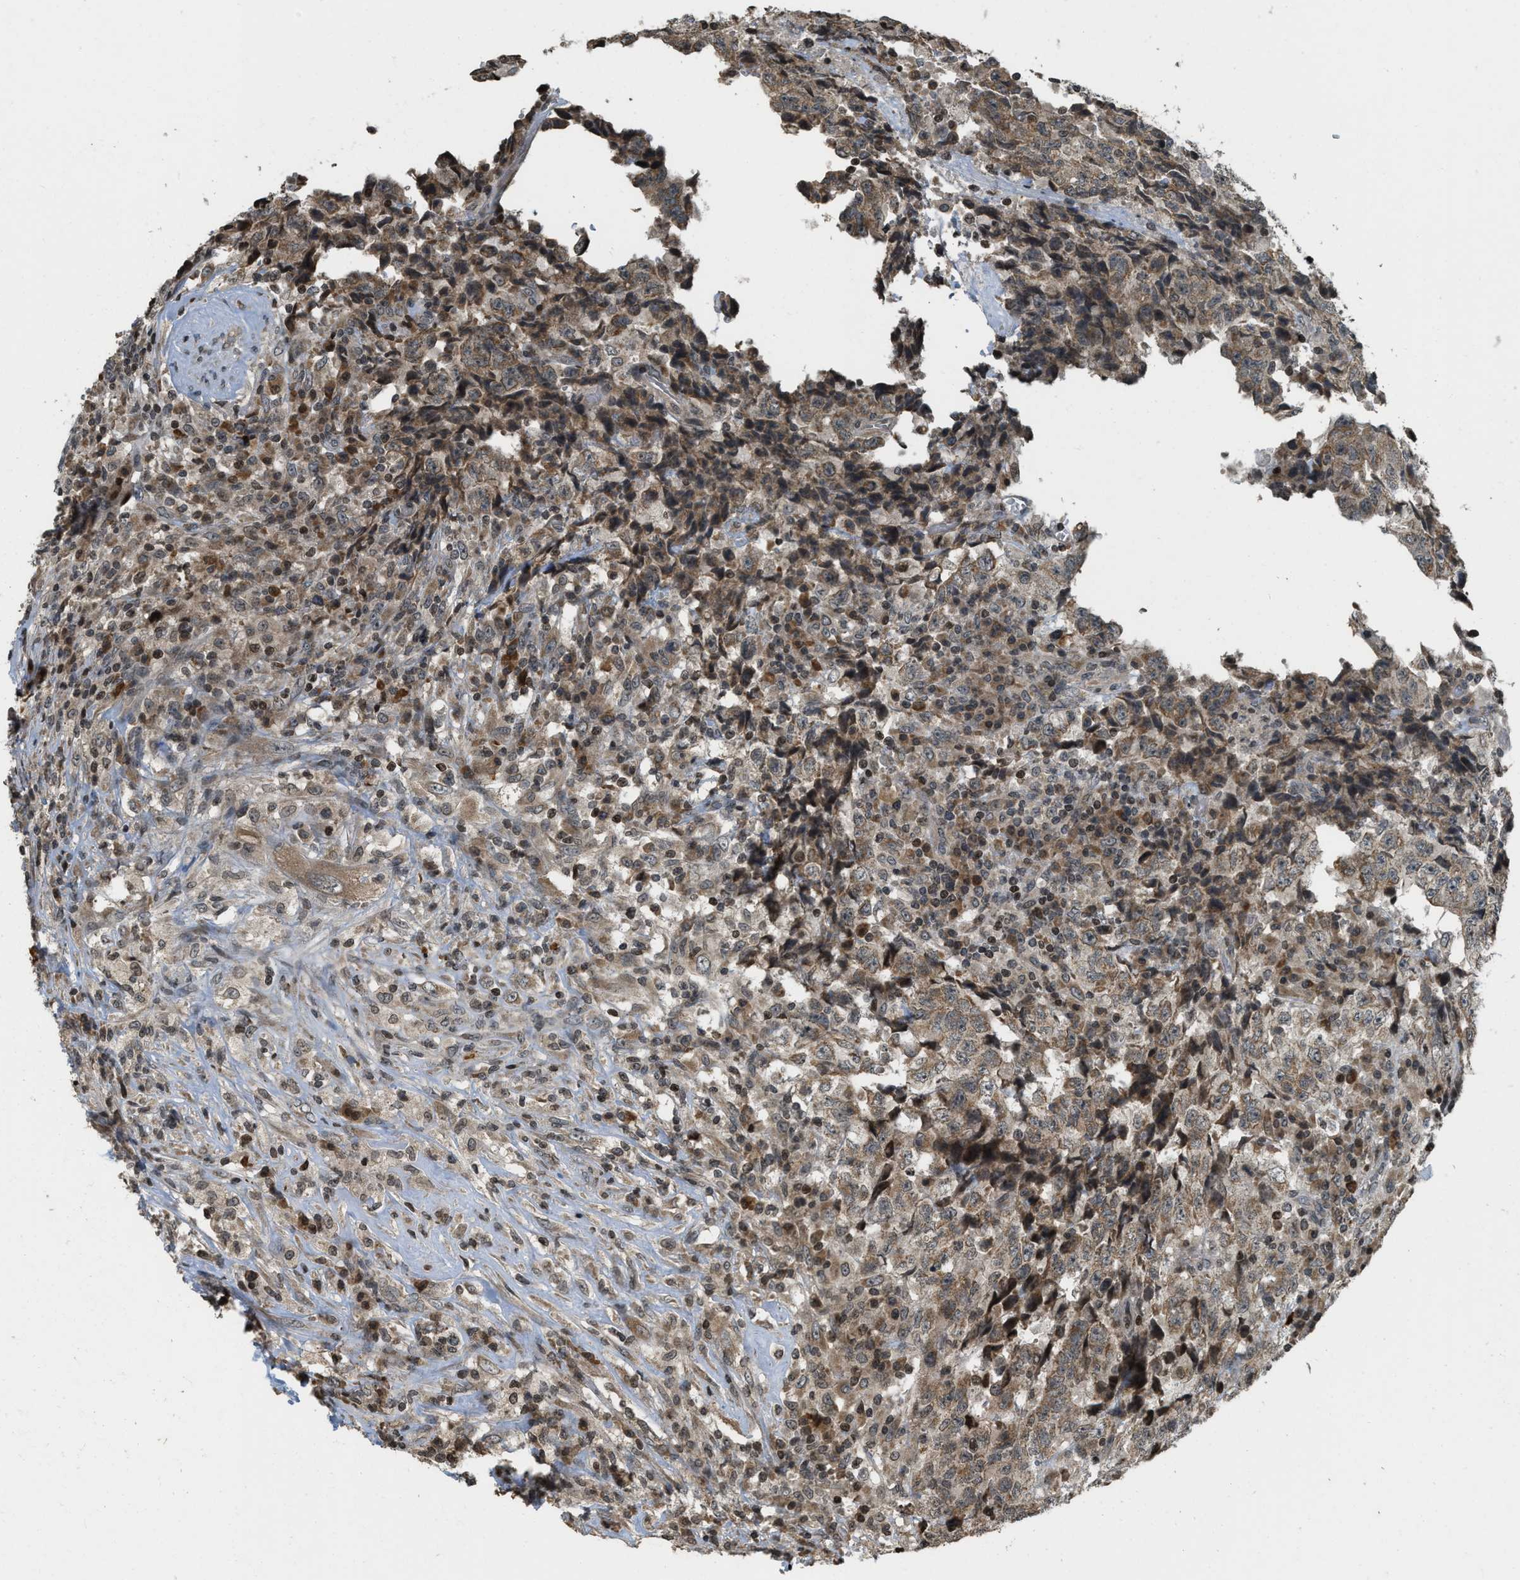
{"staining": {"intensity": "moderate", "quantity": ">75%", "location": "cytoplasmic/membranous,nuclear"}, "tissue": "testis cancer", "cell_type": "Tumor cells", "image_type": "cancer", "snomed": [{"axis": "morphology", "description": "Necrosis, NOS"}, {"axis": "morphology", "description": "Carcinoma, Embryonal, NOS"}, {"axis": "topography", "description": "Testis"}], "caption": "An IHC photomicrograph of neoplastic tissue is shown. Protein staining in brown highlights moderate cytoplasmic/membranous and nuclear positivity in testis cancer (embryonal carcinoma) within tumor cells.", "gene": "SIAH1", "patient": {"sex": "male", "age": 19}}